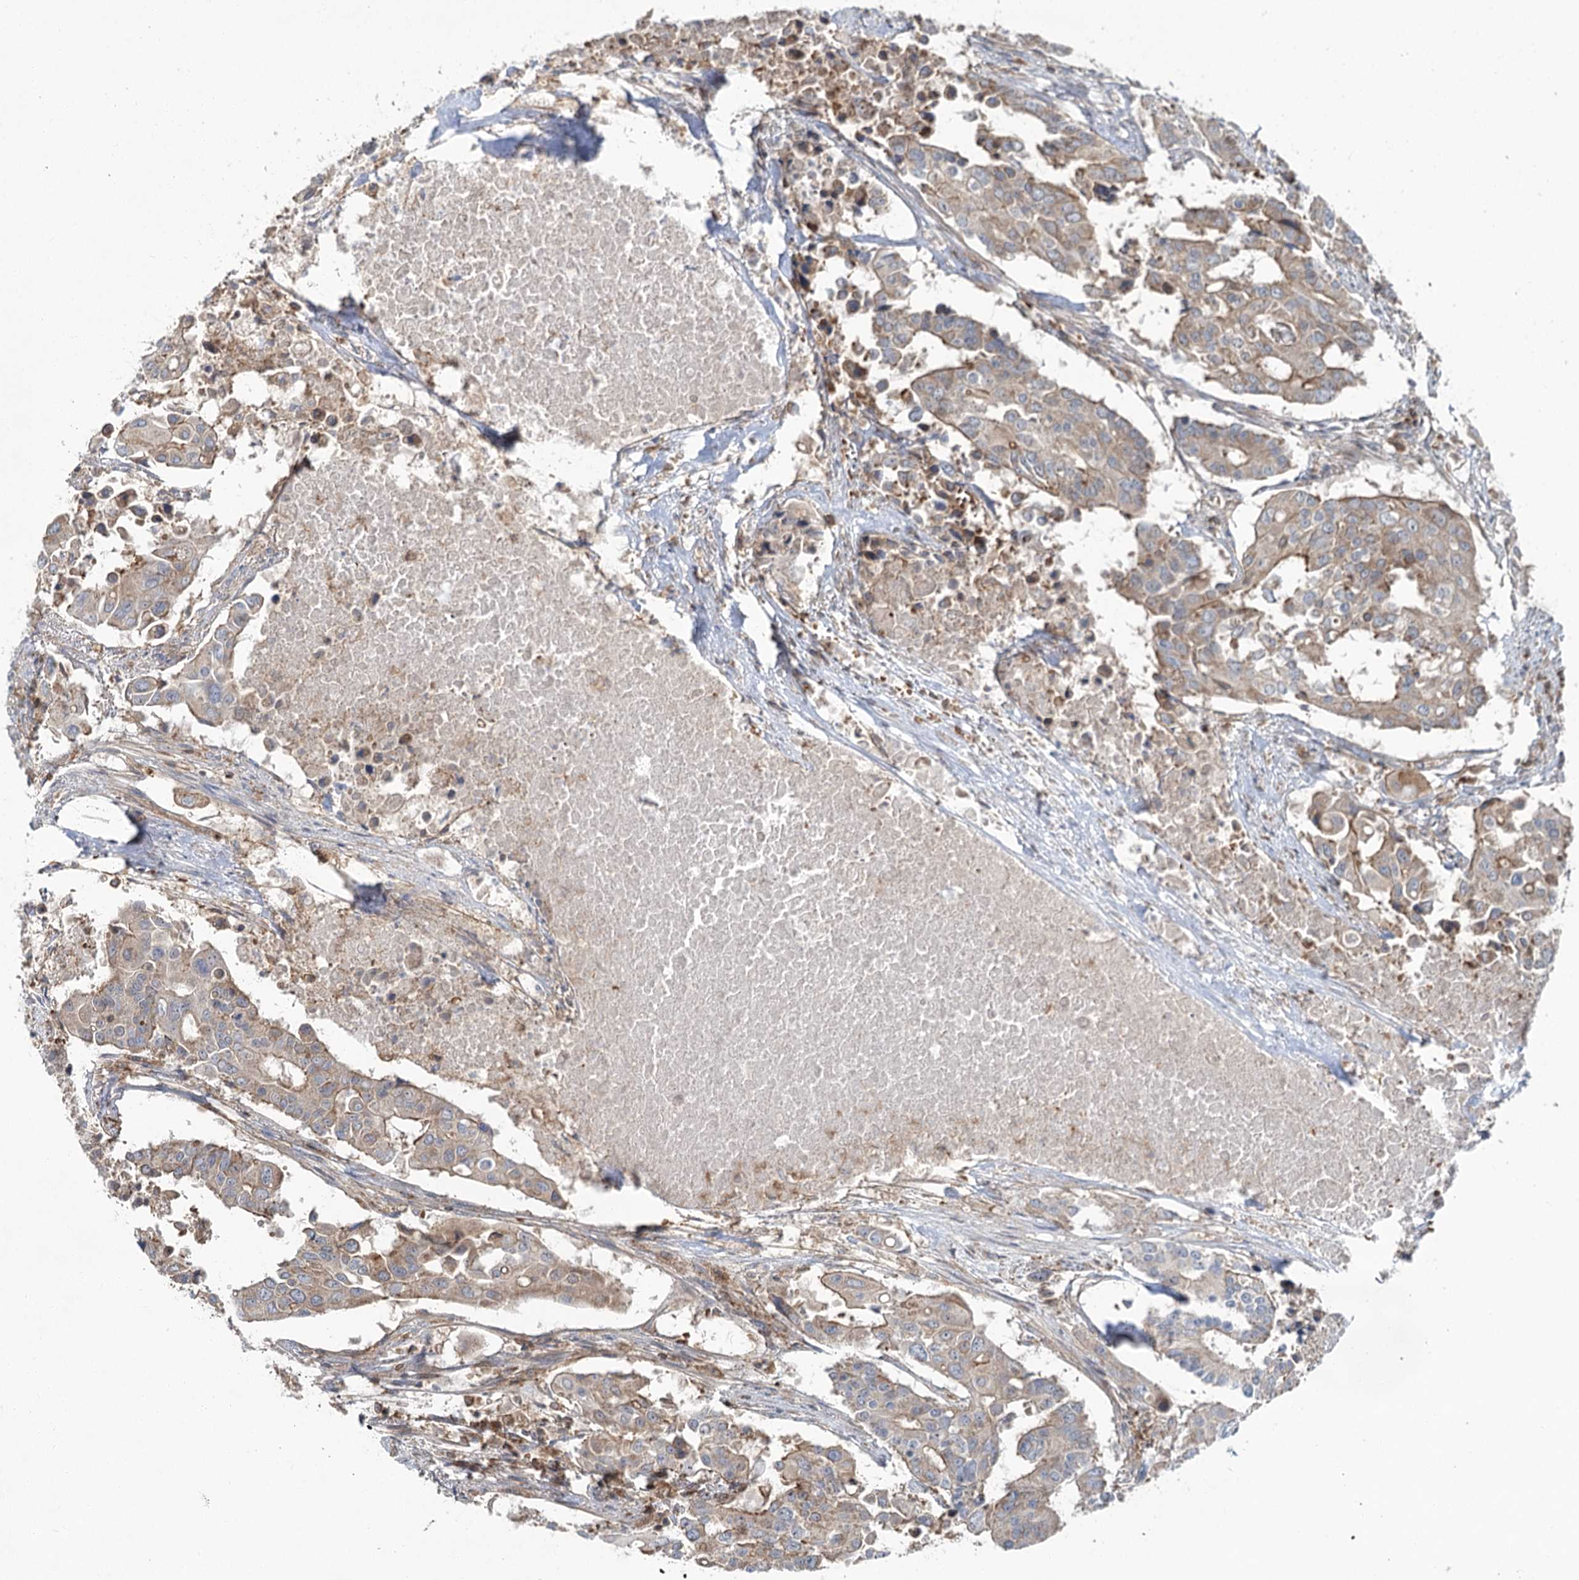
{"staining": {"intensity": "weak", "quantity": ">75%", "location": "cytoplasmic/membranous"}, "tissue": "colorectal cancer", "cell_type": "Tumor cells", "image_type": "cancer", "snomed": [{"axis": "morphology", "description": "Adenocarcinoma, NOS"}, {"axis": "topography", "description": "Colon"}], "caption": "The immunohistochemical stain labels weak cytoplasmic/membranous positivity in tumor cells of colorectal cancer tissue. The staining is performed using DAB (3,3'-diaminobenzidine) brown chromogen to label protein expression. The nuclei are counter-stained blue using hematoxylin.", "gene": "PCBD2", "patient": {"sex": "male", "age": 77}}